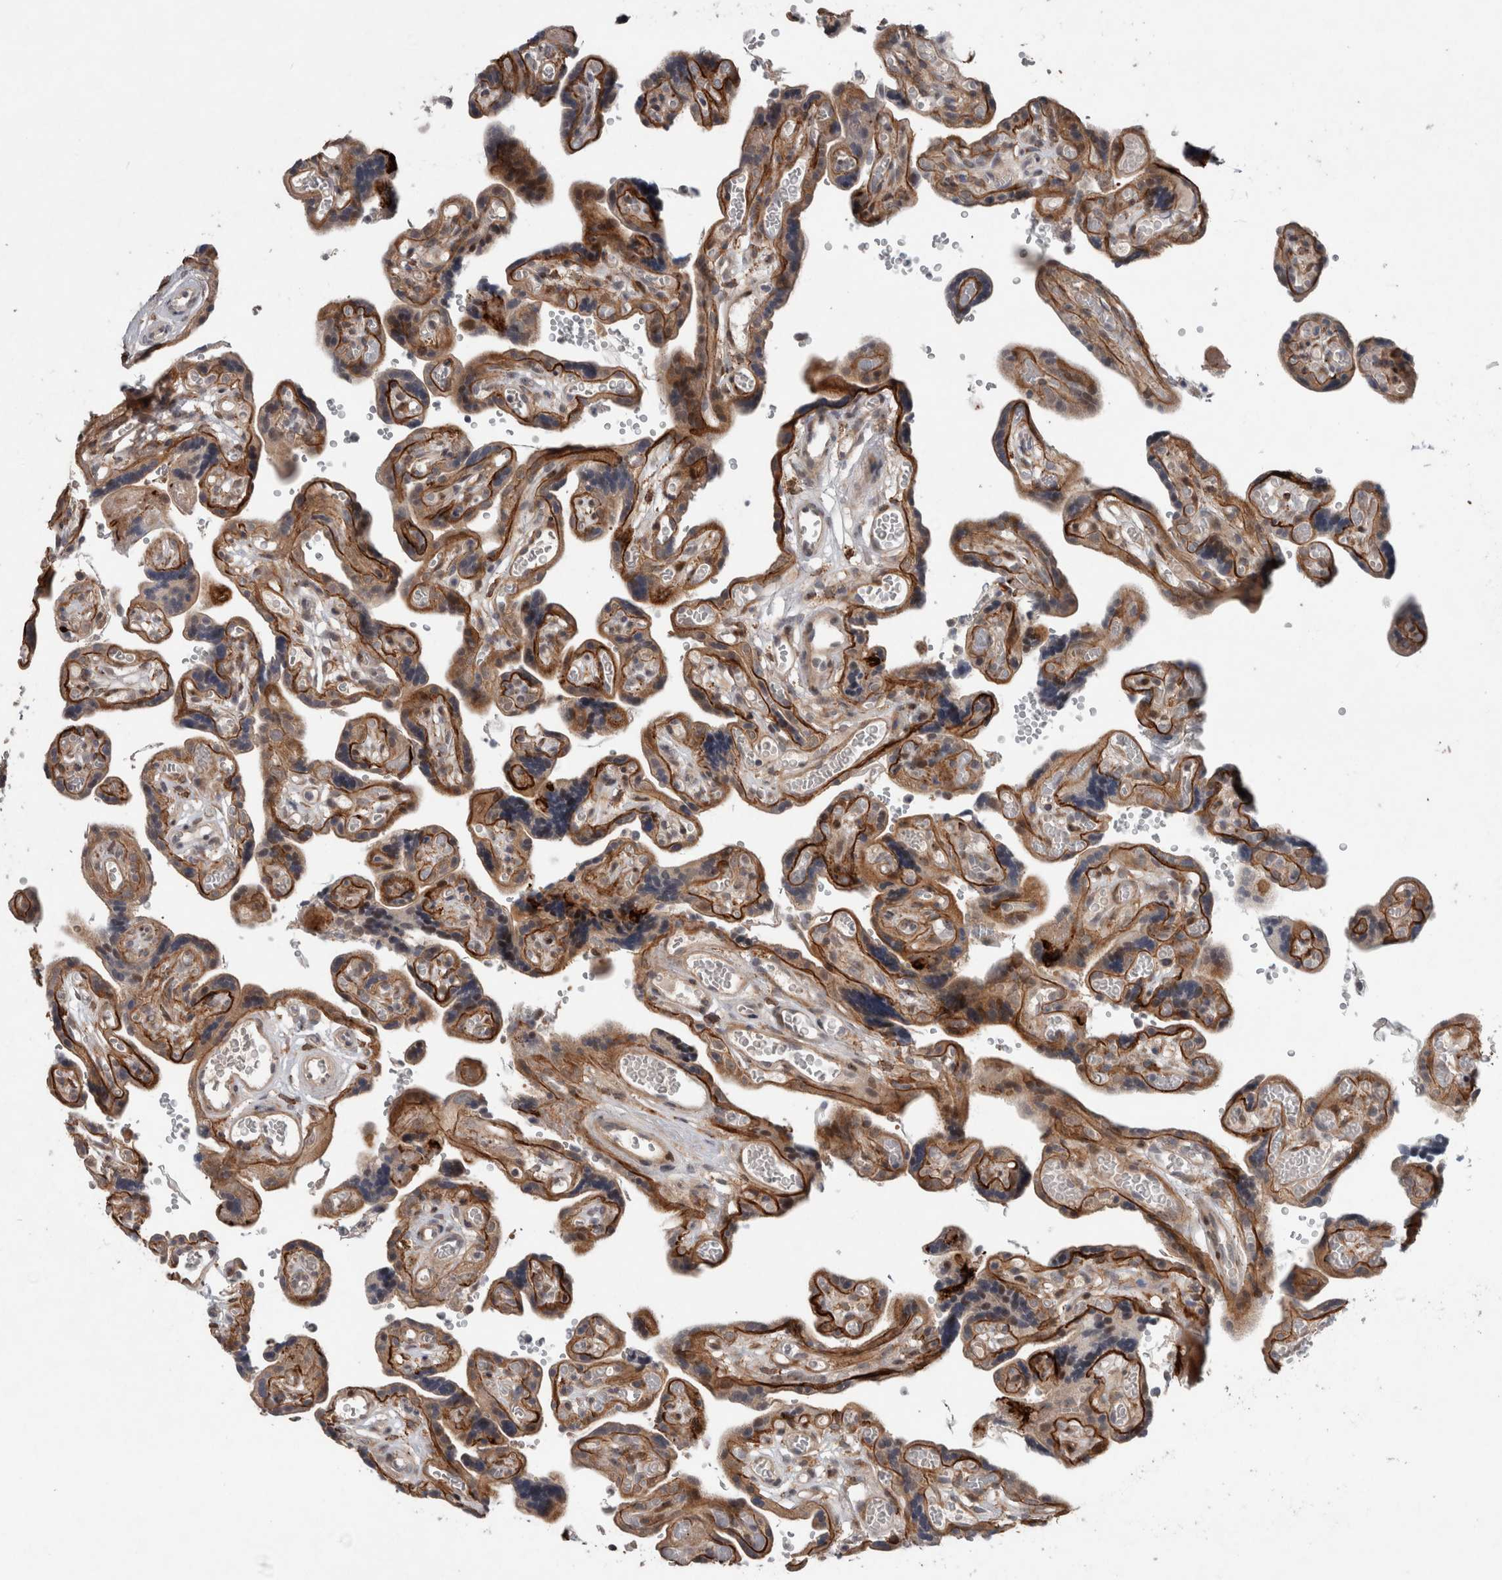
{"staining": {"intensity": "moderate", "quantity": "25%-75%", "location": "cytoplasmic/membranous,nuclear"}, "tissue": "placenta", "cell_type": "Decidual cells", "image_type": "normal", "snomed": [{"axis": "morphology", "description": "Normal tissue, NOS"}, {"axis": "topography", "description": "Placenta"}], "caption": "Immunohistochemistry (IHC) image of benign placenta: human placenta stained using immunohistochemistry (IHC) shows medium levels of moderate protein expression localized specifically in the cytoplasmic/membranous,nuclear of decidual cells, appearing as a cytoplasmic/membranous,nuclear brown color.", "gene": "GIMAP6", "patient": {"sex": "female", "age": 30}}